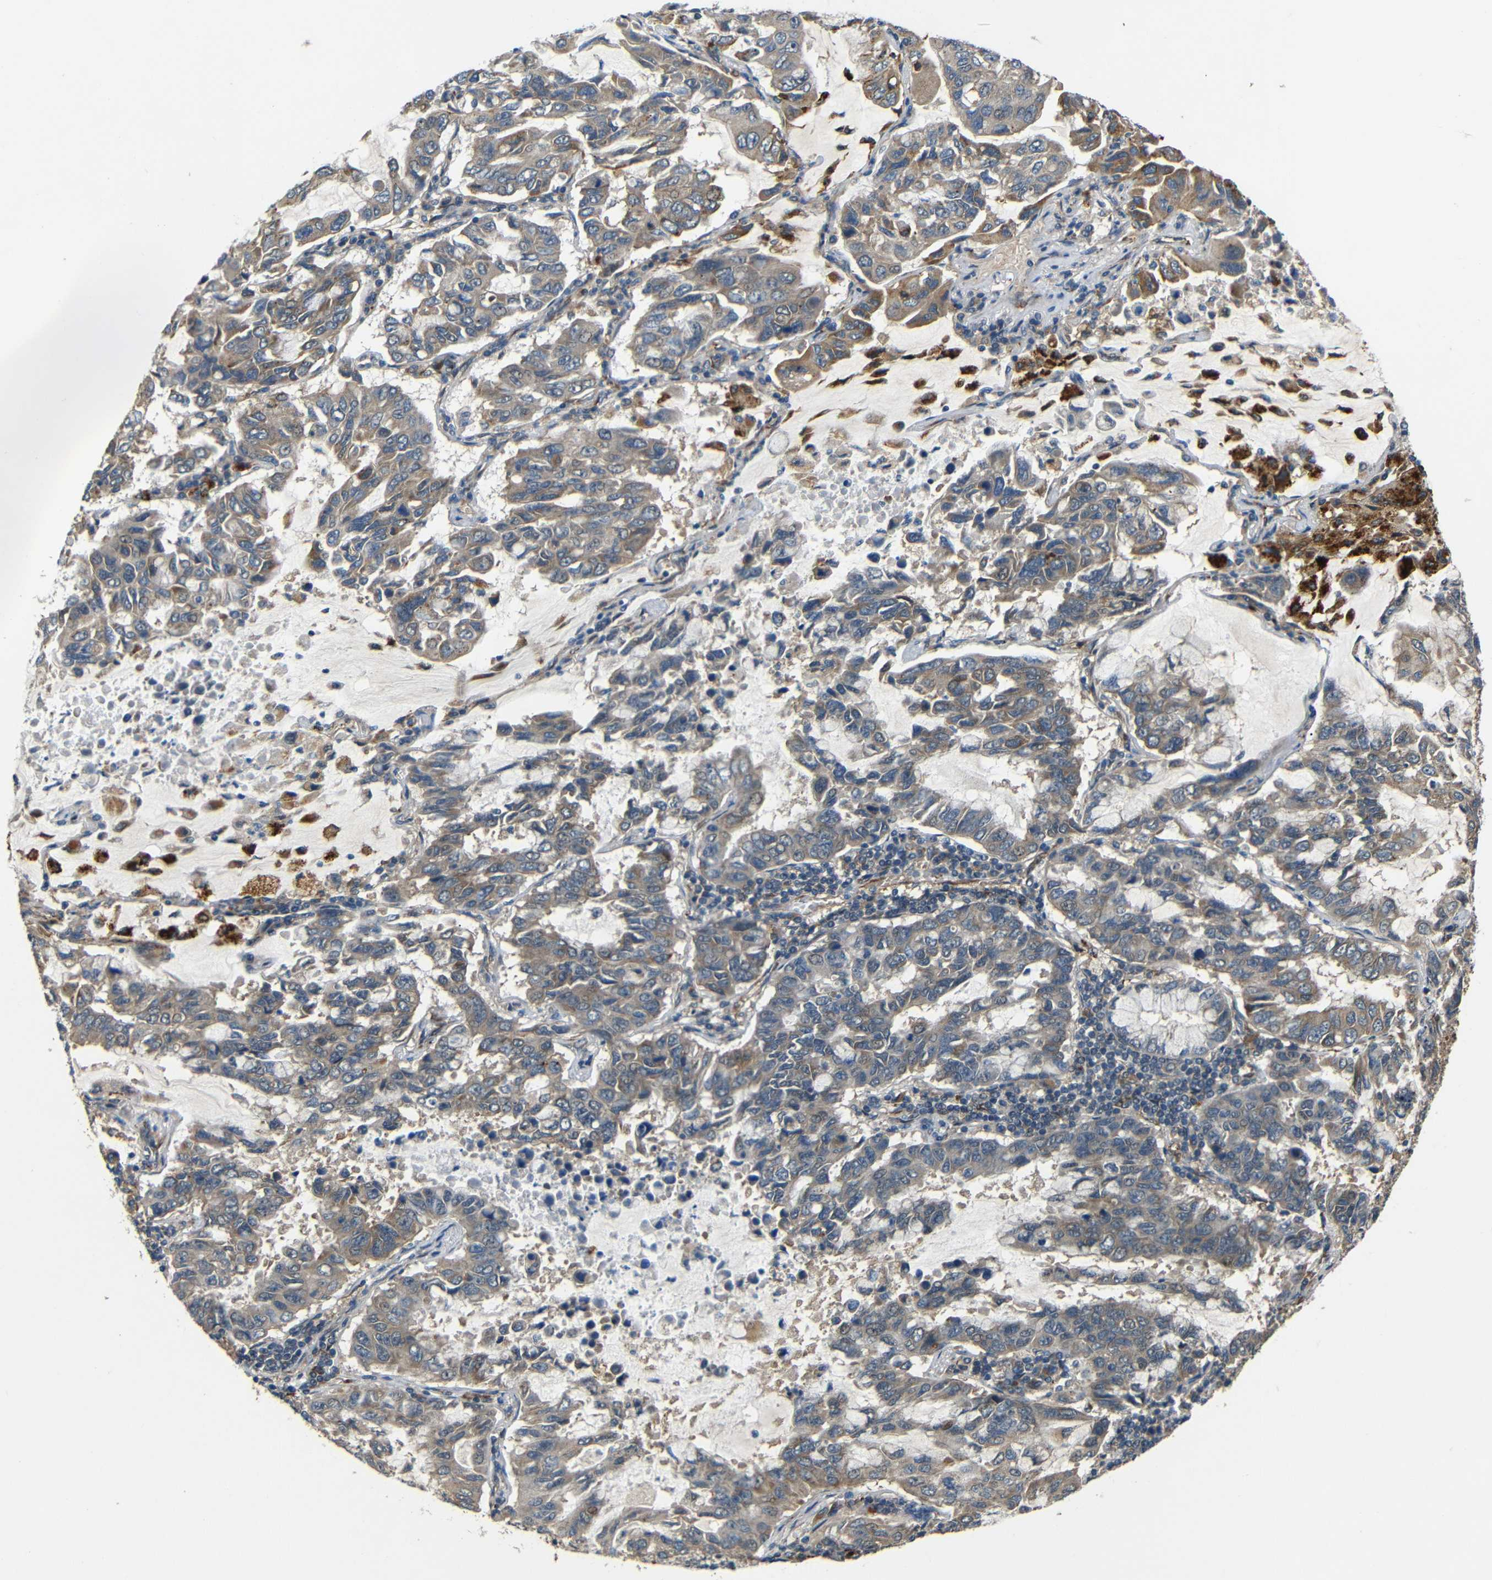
{"staining": {"intensity": "weak", "quantity": ">75%", "location": "cytoplasmic/membranous"}, "tissue": "lung cancer", "cell_type": "Tumor cells", "image_type": "cancer", "snomed": [{"axis": "morphology", "description": "Adenocarcinoma, NOS"}, {"axis": "topography", "description": "Lung"}], "caption": "Tumor cells show low levels of weak cytoplasmic/membranous staining in approximately >75% of cells in human lung cancer.", "gene": "ATP7A", "patient": {"sex": "male", "age": 64}}